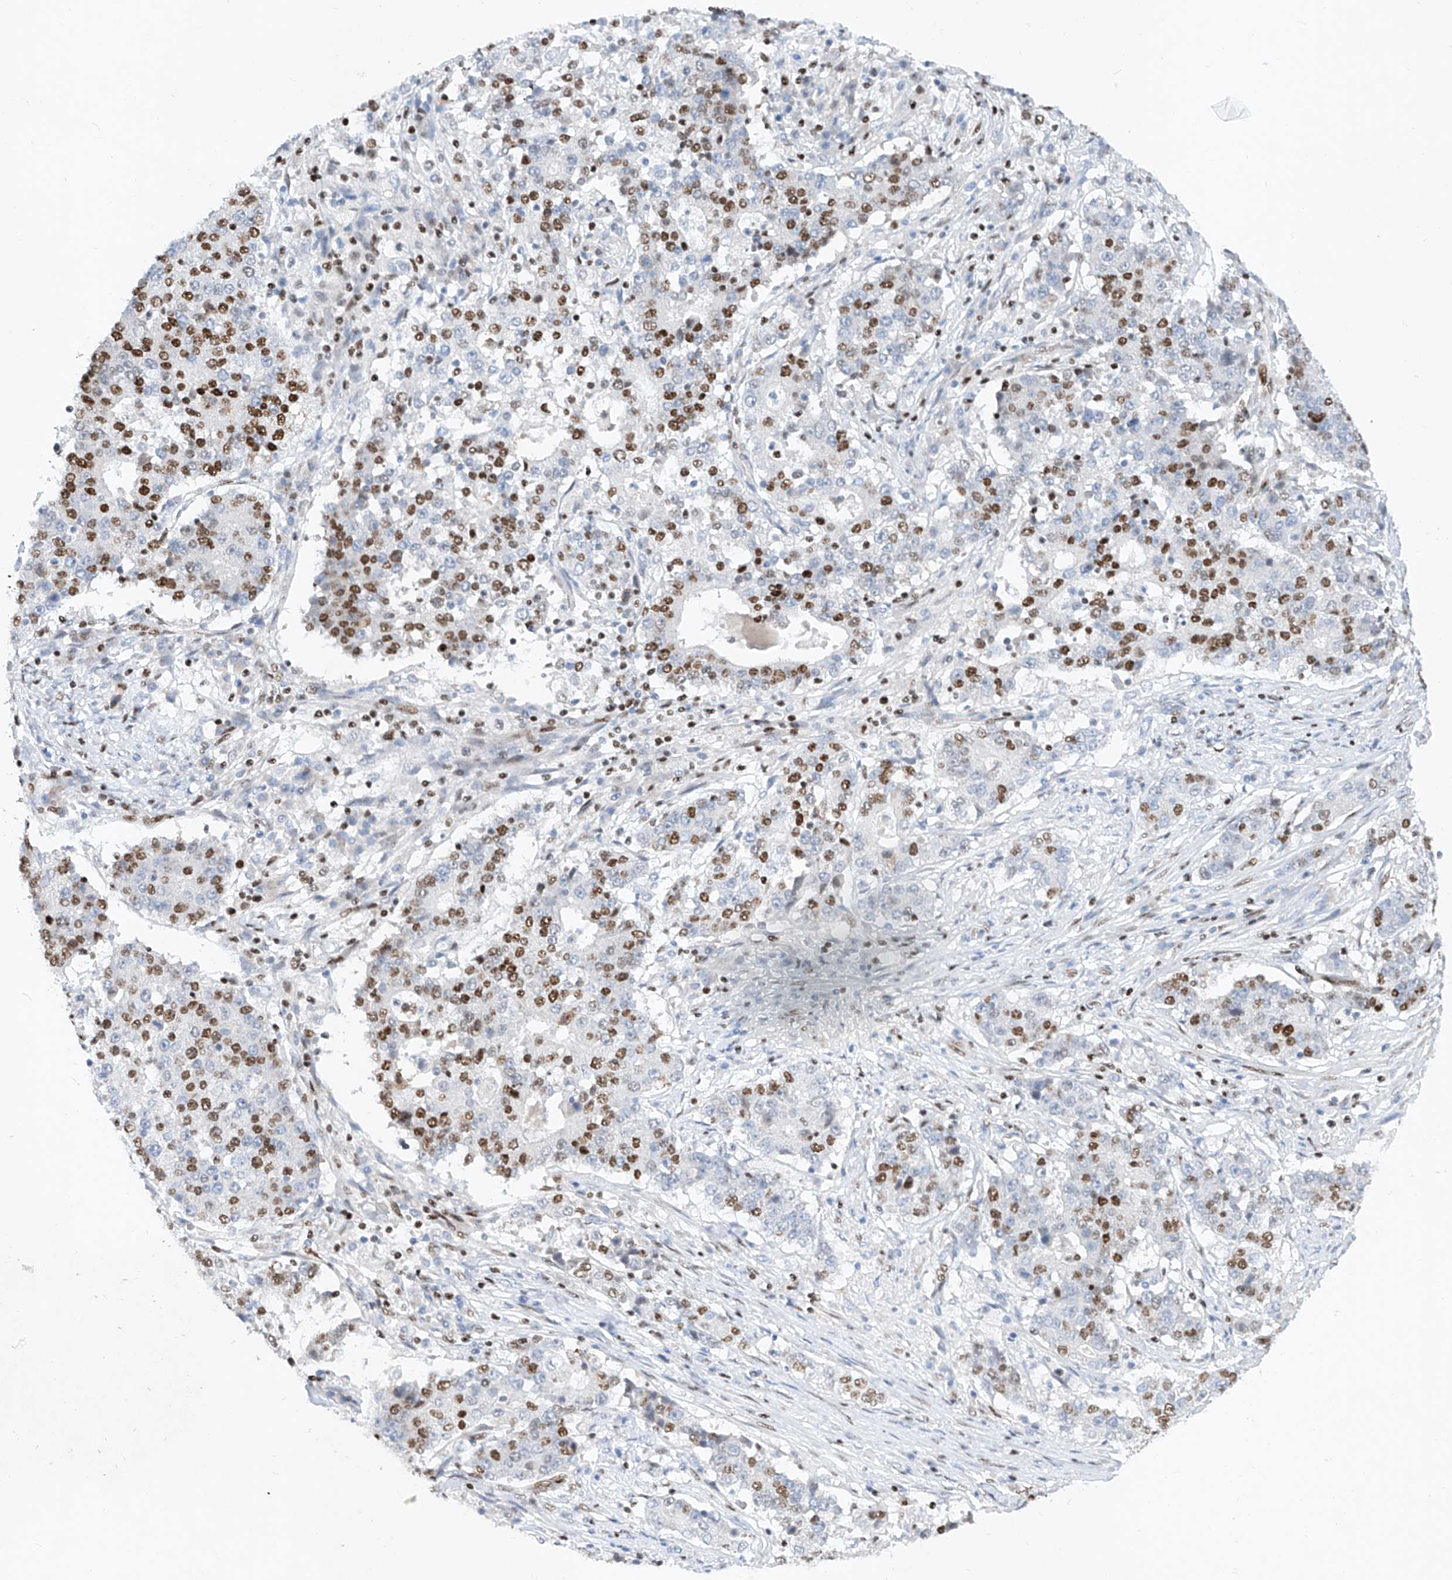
{"staining": {"intensity": "moderate", "quantity": "25%-75%", "location": "nuclear"}, "tissue": "stomach cancer", "cell_type": "Tumor cells", "image_type": "cancer", "snomed": [{"axis": "morphology", "description": "Adenocarcinoma, NOS"}, {"axis": "topography", "description": "Stomach"}], "caption": "A high-resolution image shows immunohistochemistry (IHC) staining of stomach cancer (adenocarcinoma), which displays moderate nuclear staining in approximately 25%-75% of tumor cells.", "gene": "TAF4", "patient": {"sex": "male", "age": 59}}